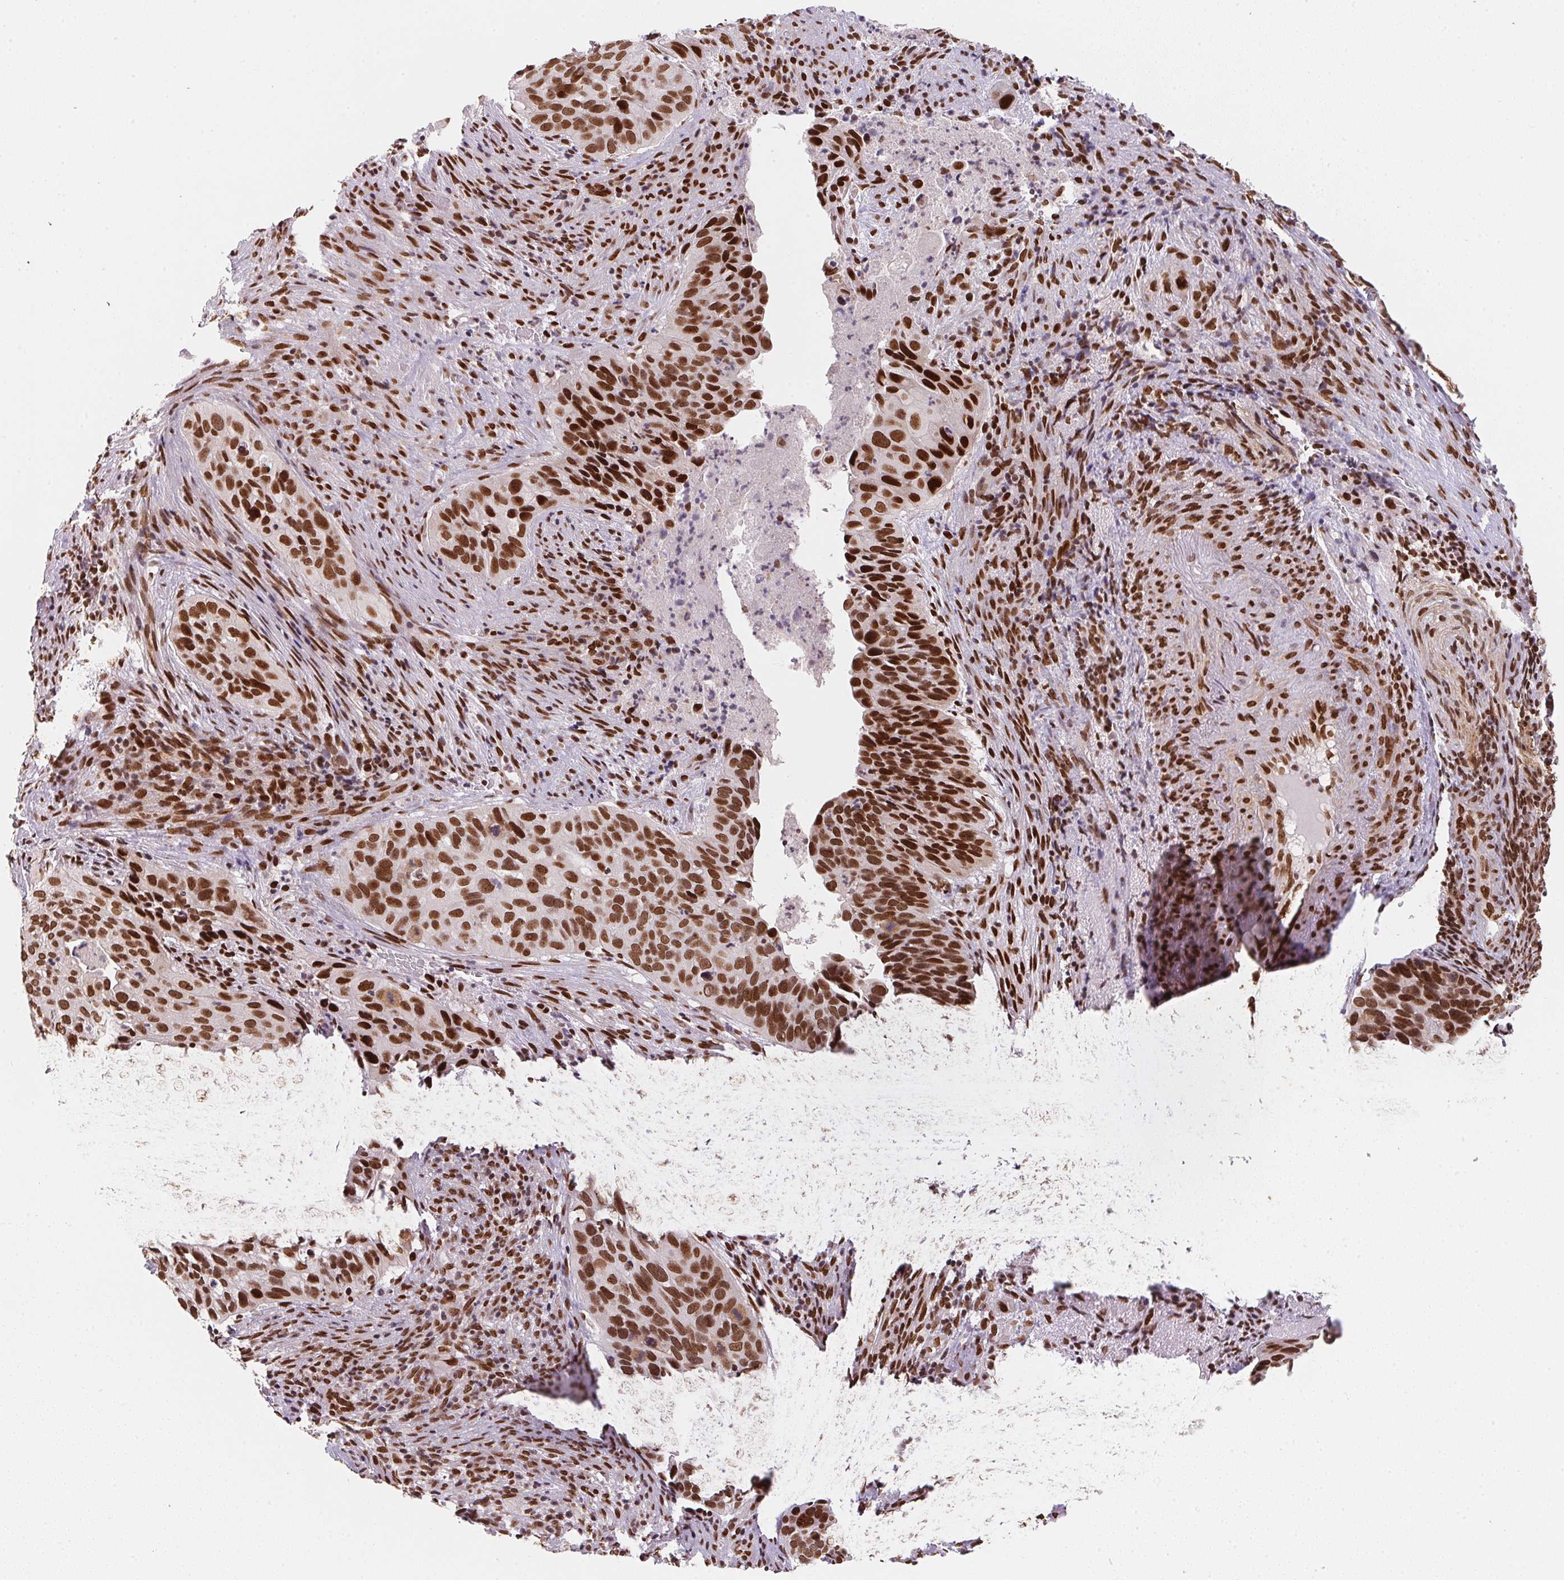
{"staining": {"intensity": "strong", "quantity": ">75%", "location": "nuclear"}, "tissue": "cervical cancer", "cell_type": "Tumor cells", "image_type": "cancer", "snomed": [{"axis": "morphology", "description": "Squamous cell carcinoma, NOS"}, {"axis": "topography", "description": "Cervix"}], "caption": "Immunohistochemistry (IHC) micrograph of neoplastic tissue: cervical cancer (squamous cell carcinoma) stained using immunohistochemistry (IHC) displays high levels of strong protein expression localized specifically in the nuclear of tumor cells, appearing as a nuclear brown color.", "gene": "SAP30BP", "patient": {"sex": "female", "age": 38}}